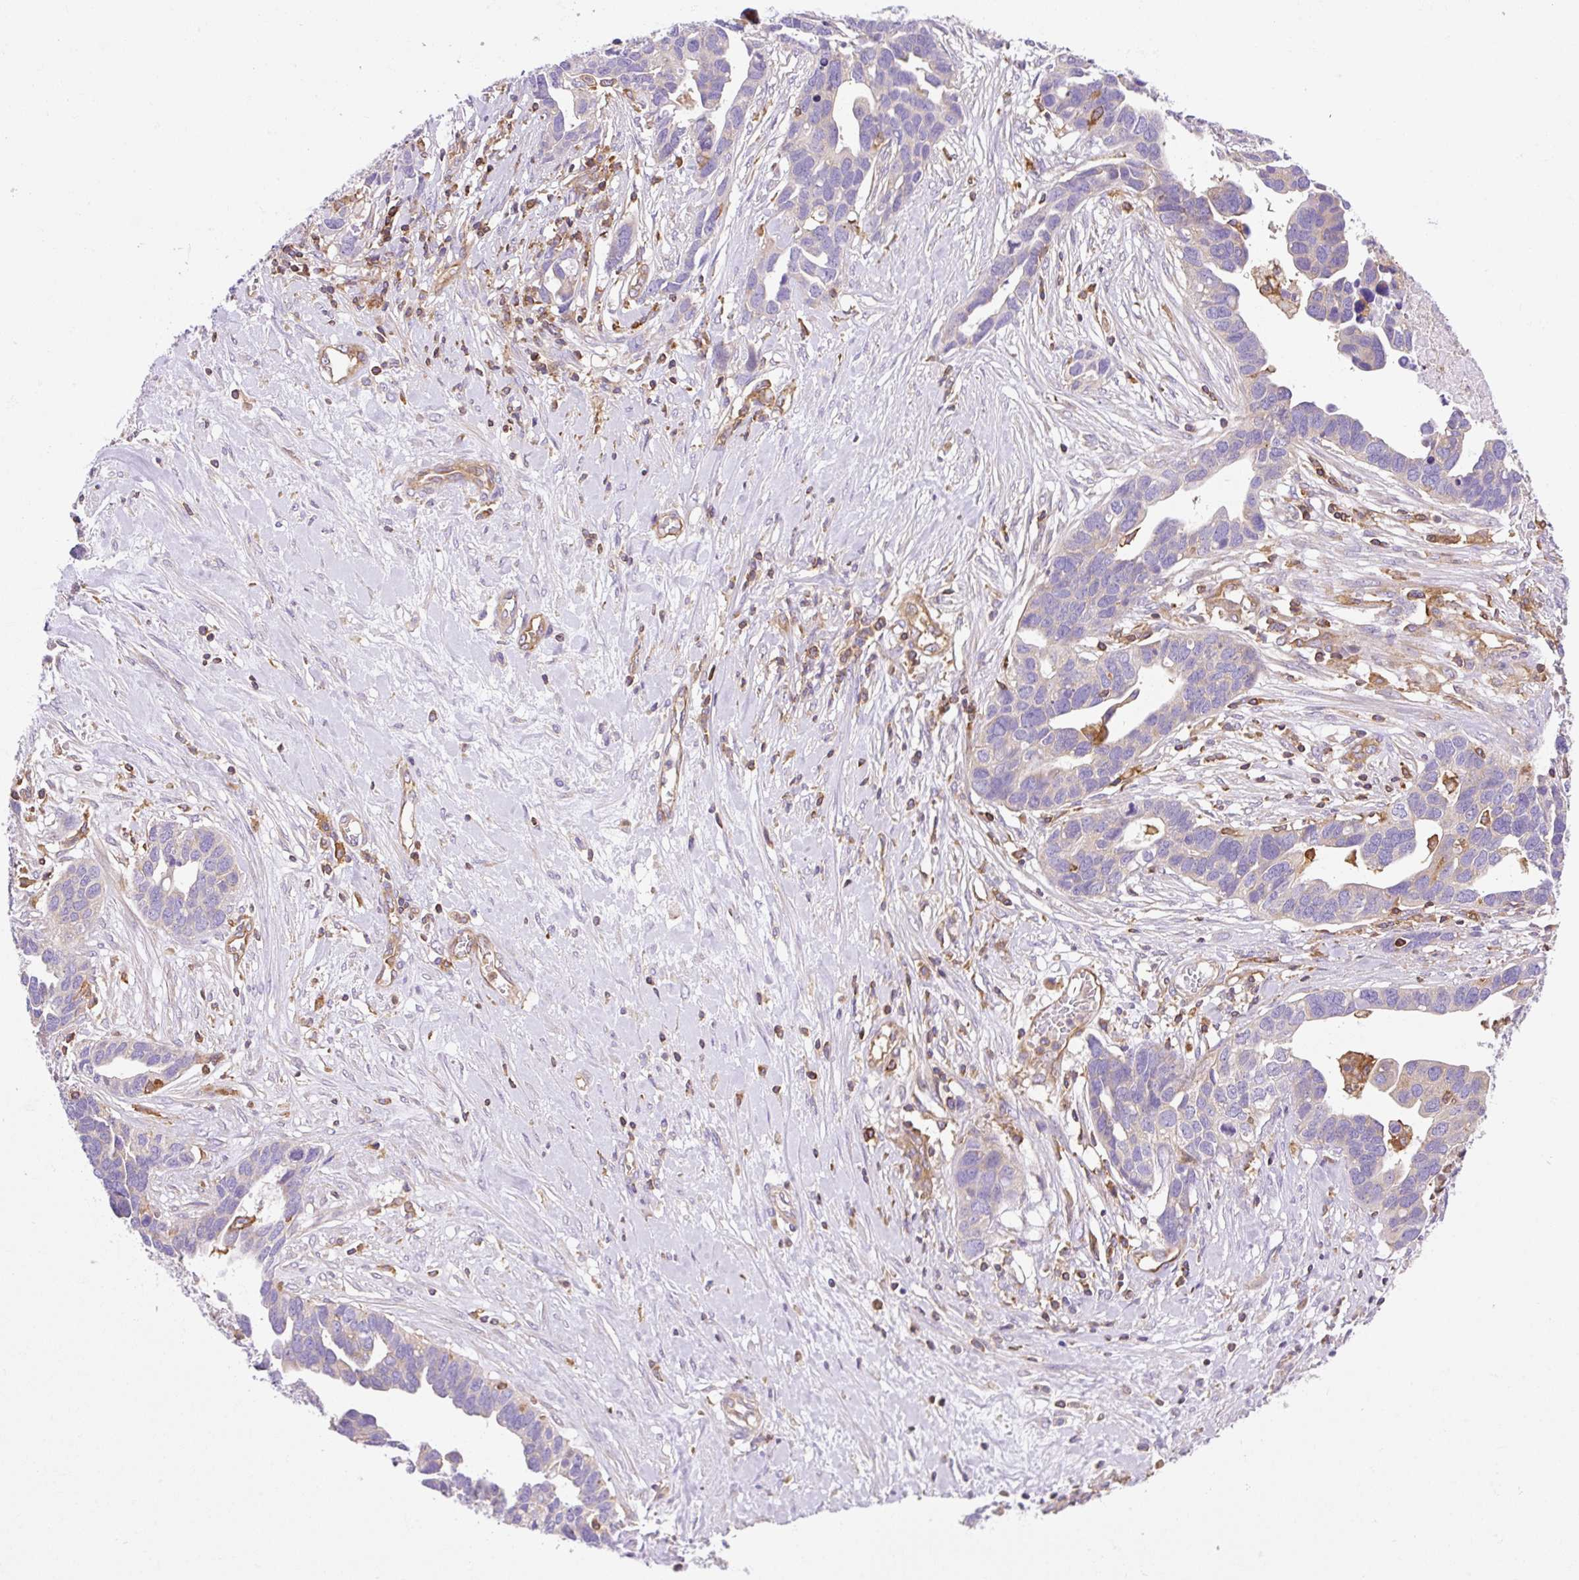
{"staining": {"intensity": "weak", "quantity": "<25%", "location": "cytoplasmic/membranous"}, "tissue": "ovarian cancer", "cell_type": "Tumor cells", "image_type": "cancer", "snomed": [{"axis": "morphology", "description": "Cystadenocarcinoma, serous, NOS"}, {"axis": "topography", "description": "Ovary"}], "caption": "Tumor cells are negative for brown protein staining in ovarian cancer. (IHC, brightfield microscopy, high magnification).", "gene": "DNM2", "patient": {"sex": "female", "age": 54}}